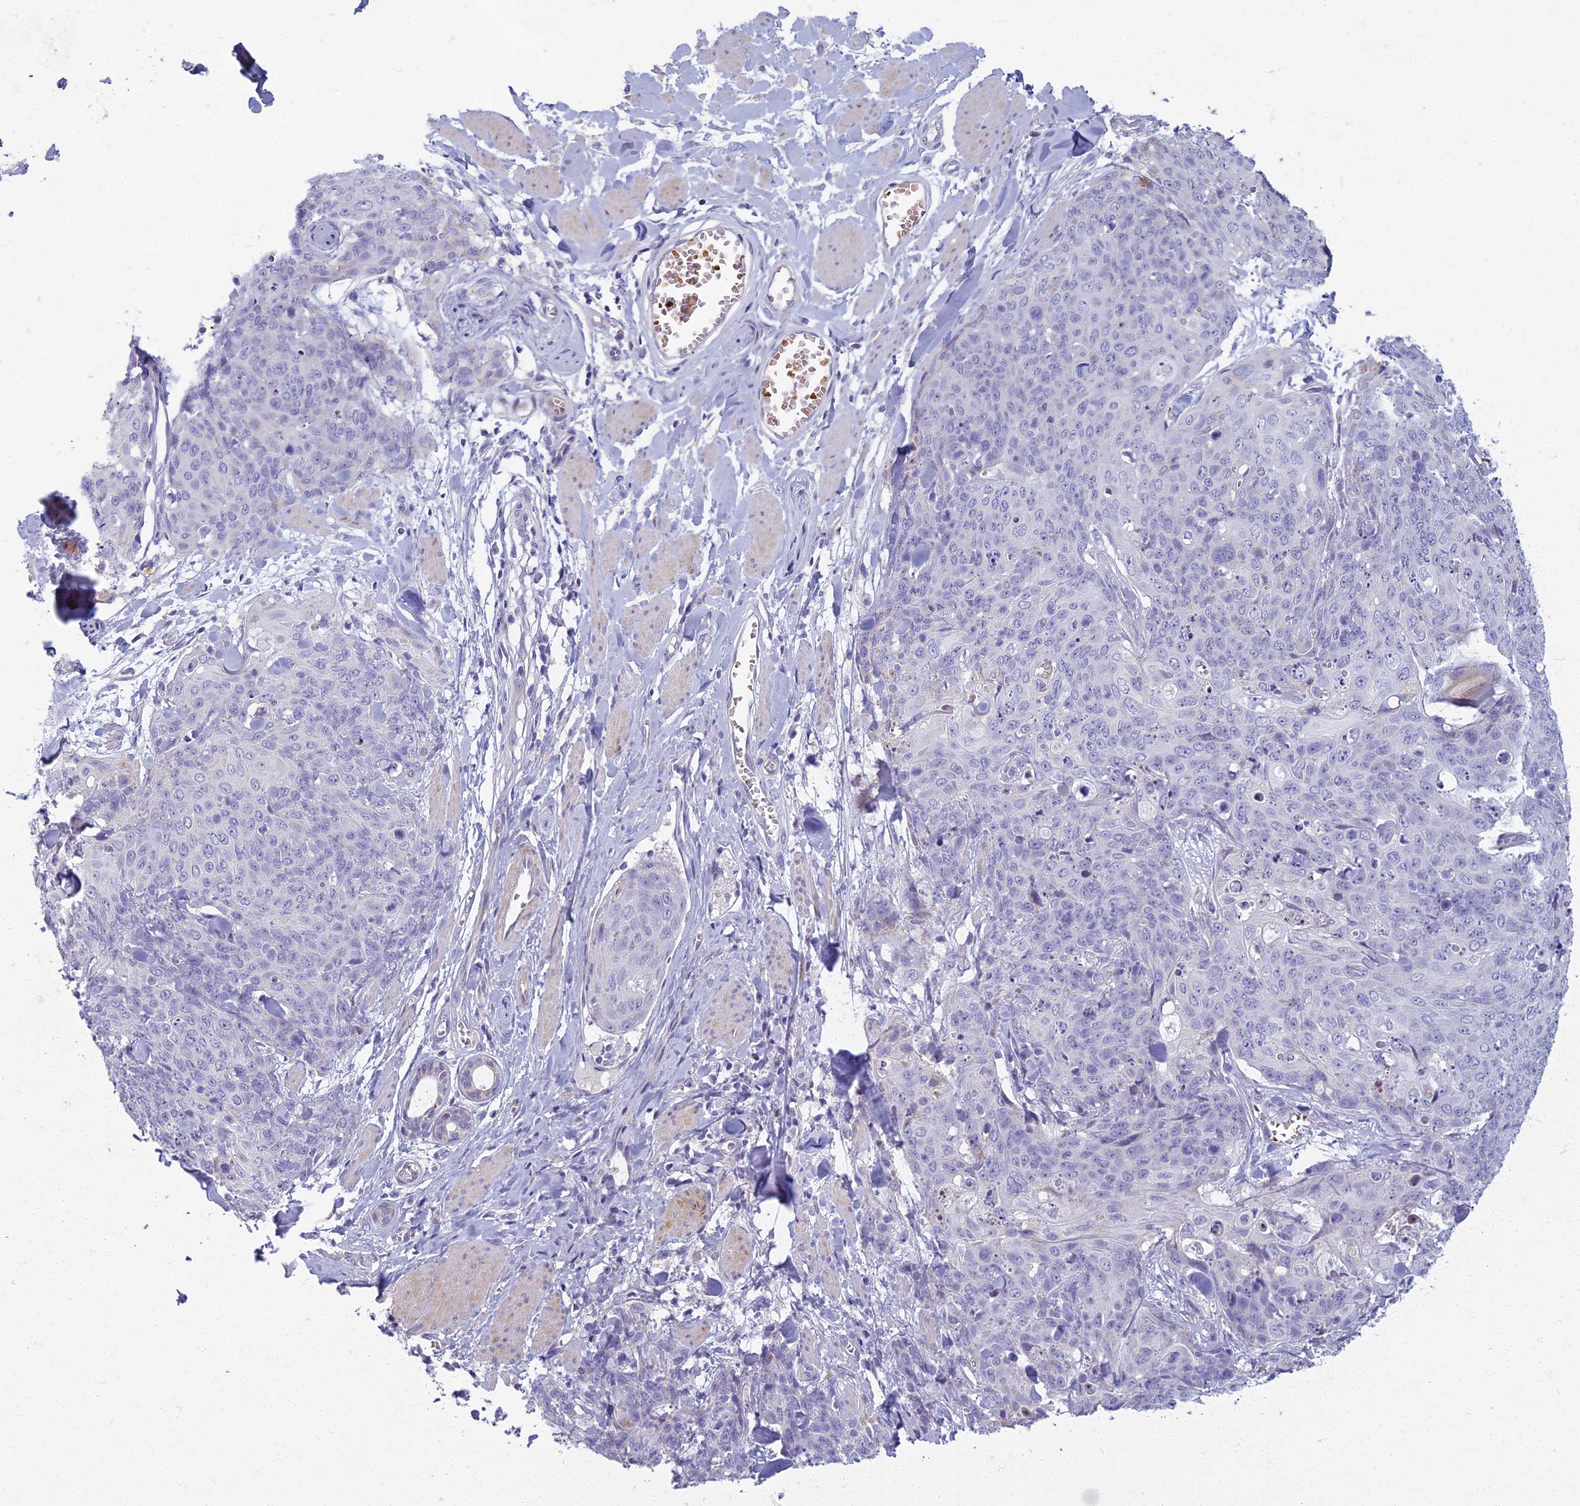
{"staining": {"intensity": "negative", "quantity": "none", "location": "none"}, "tissue": "skin cancer", "cell_type": "Tumor cells", "image_type": "cancer", "snomed": [{"axis": "morphology", "description": "Squamous cell carcinoma, NOS"}, {"axis": "topography", "description": "Skin"}, {"axis": "topography", "description": "Vulva"}], "caption": "There is no significant positivity in tumor cells of skin cancer.", "gene": "ARL15", "patient": {"sex": "female", "age": 85}}